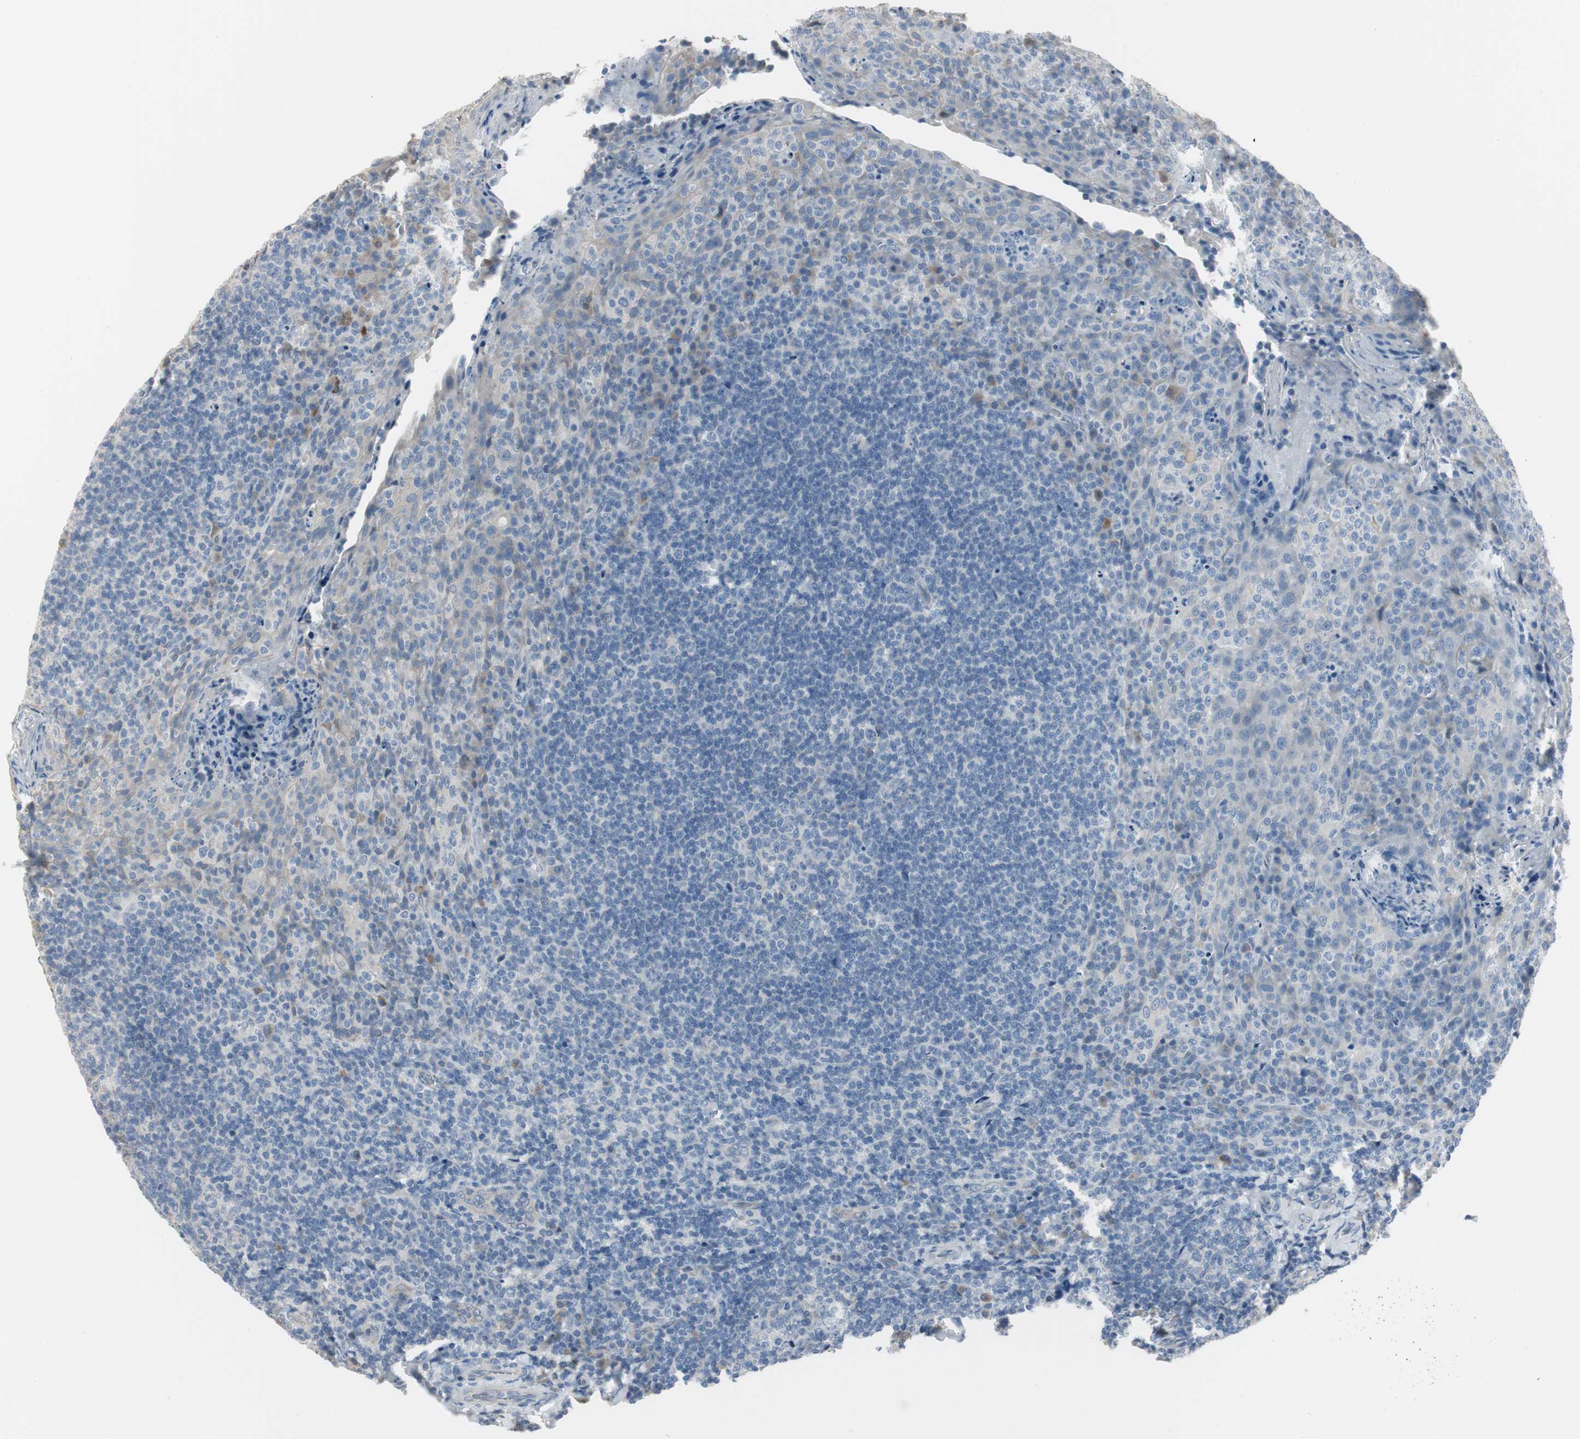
{"staining": {"intensity": "negative", "quantity": "none", "location": "none"}, "tissue": "tonsil", "cell_type": "Germinal center cells", "image_type": "normal", "snomed": [{"axis": "morphology", "description": "Normal tissue, NOS"}, {"axis": "topography", "description": "Tonsil"}], "caption": "A high-resolution photomicrograph shows IHC staining of benign tonsil, which displays no significant positivity in germinal center cells.", "gene": "SPINK4", "patient": {"sex": "male", "age": 17}}